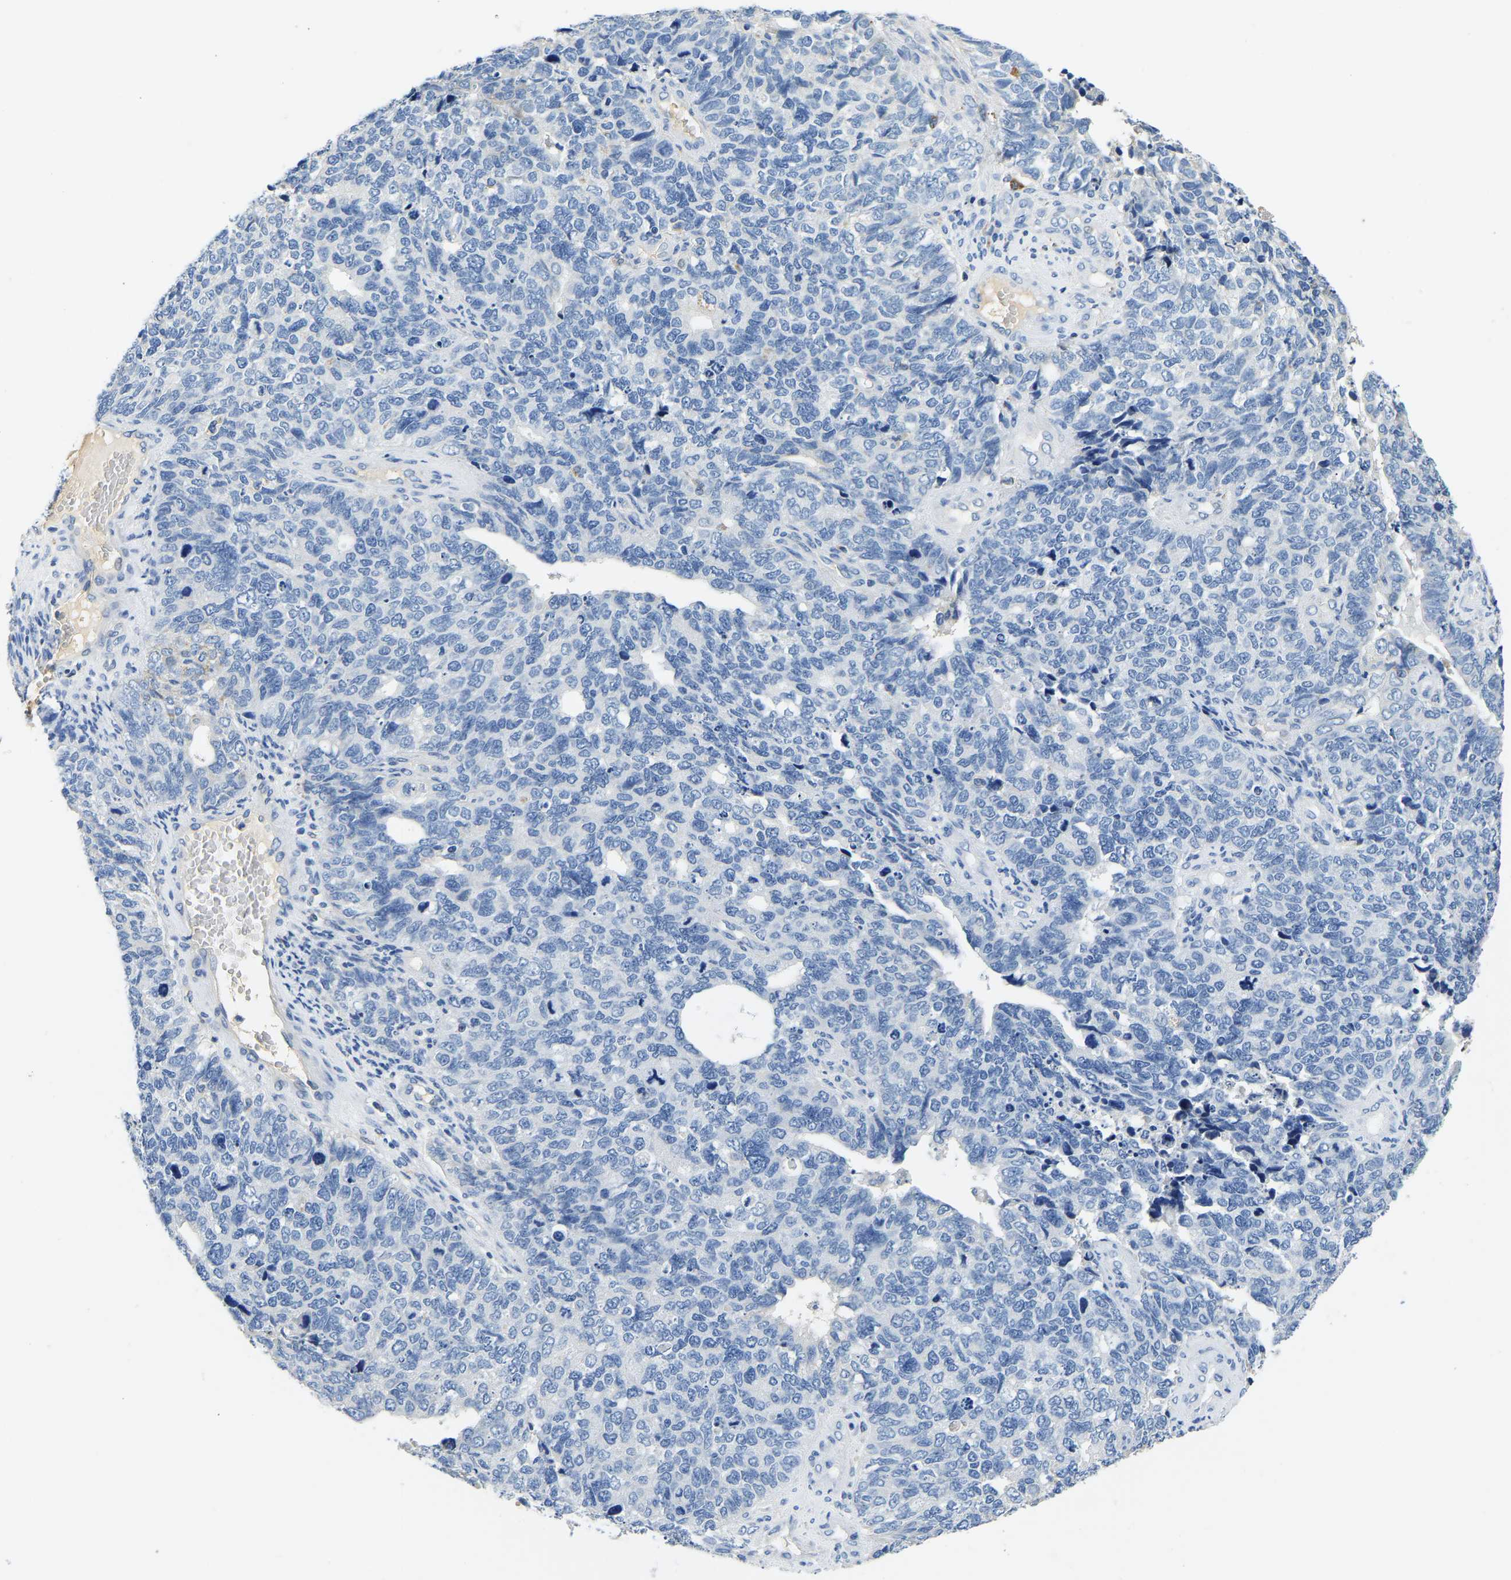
{"staining": {"intensity": "negative", "quantity": "none", "location": "none"}, "tissue": "cervical cancer", "cell_type": "Tumor cells", "image_type": "cancer", "snomed": [{"axis": "morphology", "description": "Squamous cell carcinoma, NOS"}, {"axis": "topography", "description": "Cervix"}], "caption": "High magnification brightfield microscopy of cervical cancer (squamous cell carcinoma) stained with DAB (3,3'-diaminobenzidine) (brown) and counterstained with hematoxylin (blue): tumor cells show no significant expression.", "gene": "PCK2", "patient": {"sex": "female", "age": 63}}